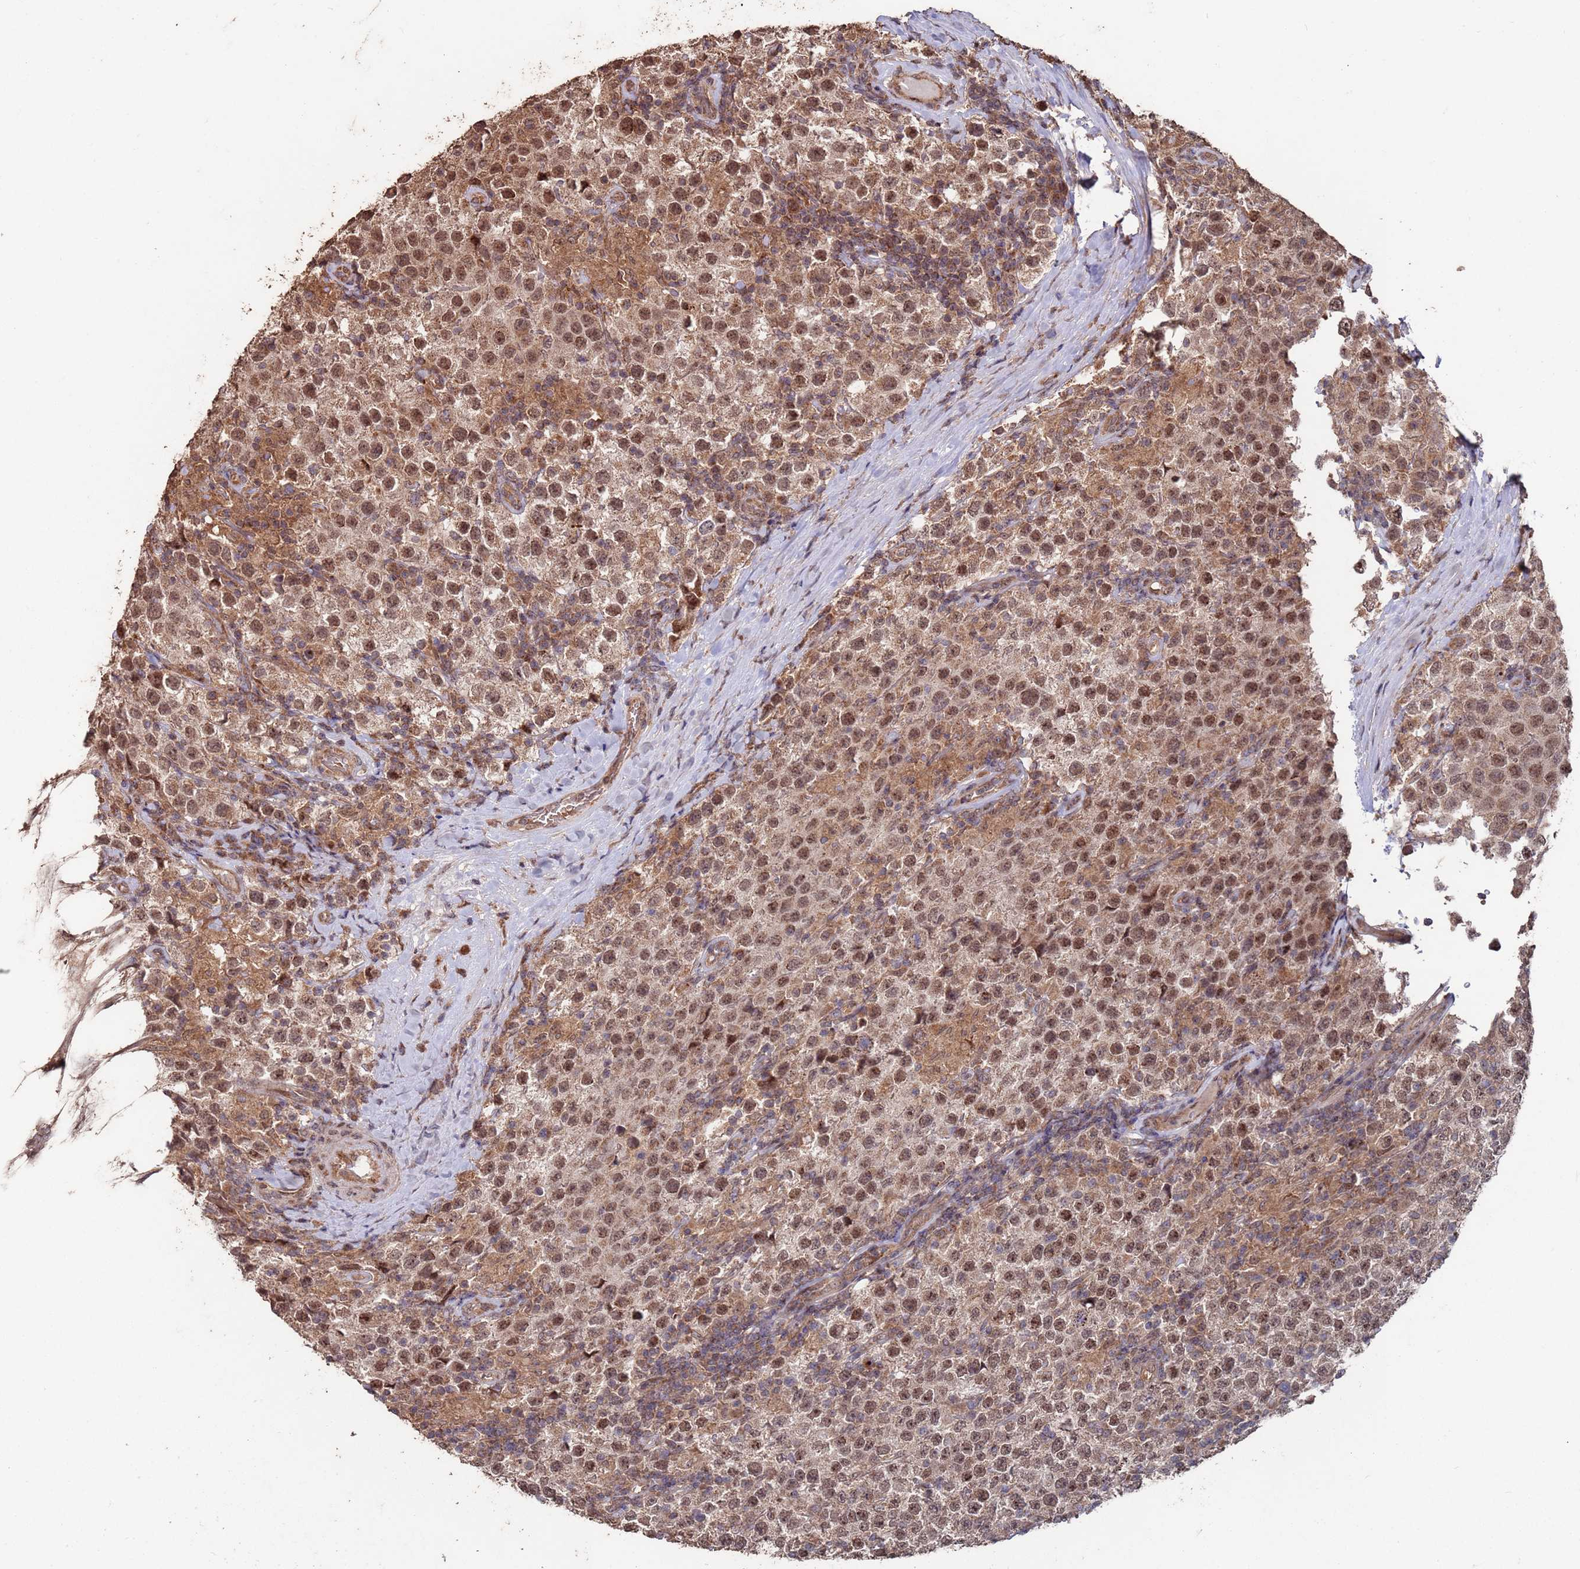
{"staining": {"intensity": "moderate", "quantity": ">75%", "location": "cytoplasmic/membranous,nuclear"}, "tissue": "testis cancer", "cell_type": "Tumor cells", "image_type": "cancer", "snomed": [{"axis": "morphology", "description": "Seminoma, NOS"}, {"axis": "morphology", "description": "Carcinoma, Embryonal, NOS"}, {"axis": "topography", "description": "Testis"}], "caption": "Seminoma (testis) stained for a protein exhibits moderate cytoplasmic/membranous and nuclear positivity in tumor cells.", "gene": "PRR7", "patient": {"sex": "male", "age": 41}}